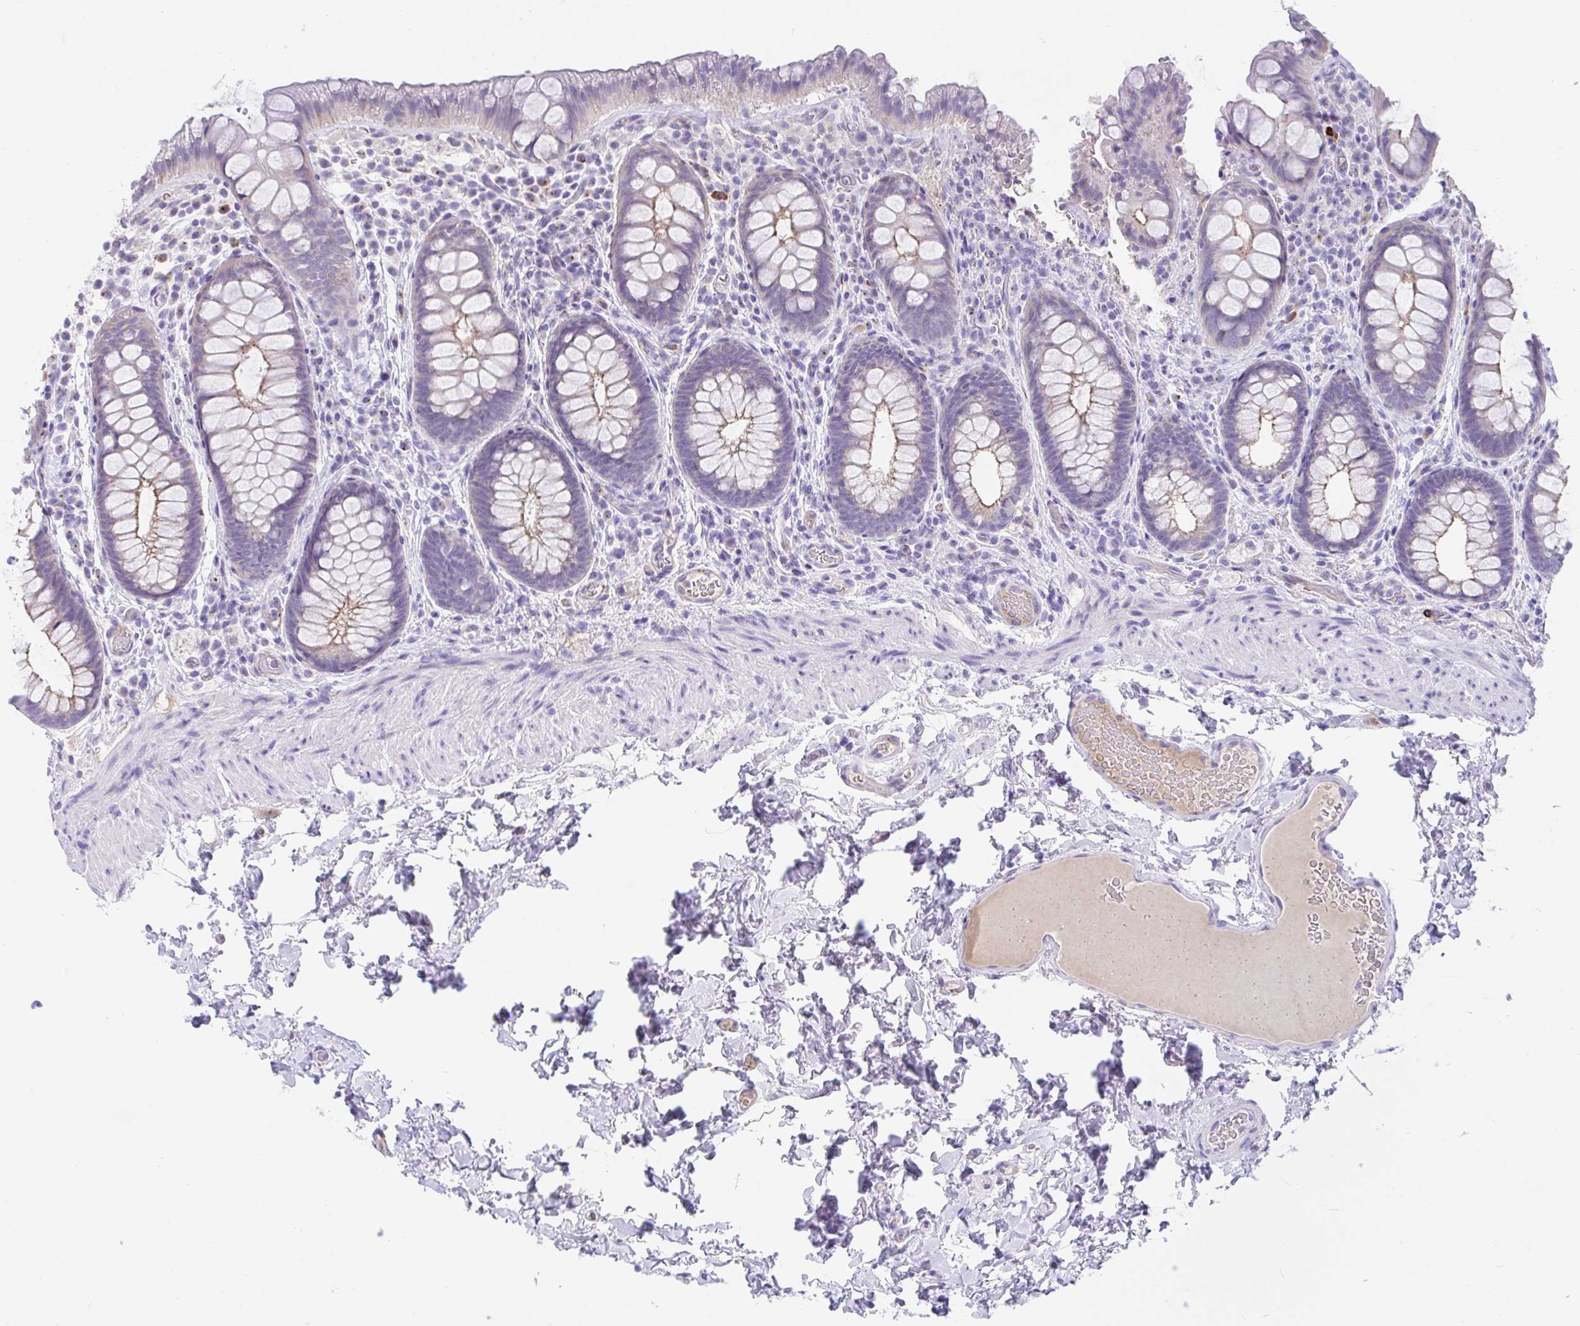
{"staining": {"intensity": "negative", "quantity": "none", "location": "none"}, "tissue": "rectum", "cell_type": "Glandular cells", "image_type": "normal", "snomed": [{"axis": "morphology", "description": "Normal tissue, NOS"}, {"axis": "topography", "description": "Rectum"}], "caption": "High magnification brightfield microscopy of benign rectum stained with DAB (brown) and counterstained with hematoxylin (blue): glandular cells show no significant positivity. (DAB IHC visualized using brightfield microscopy, high magnification).", "gene": "CCSAP", "patient": {"sex": "female", "age": 69}}